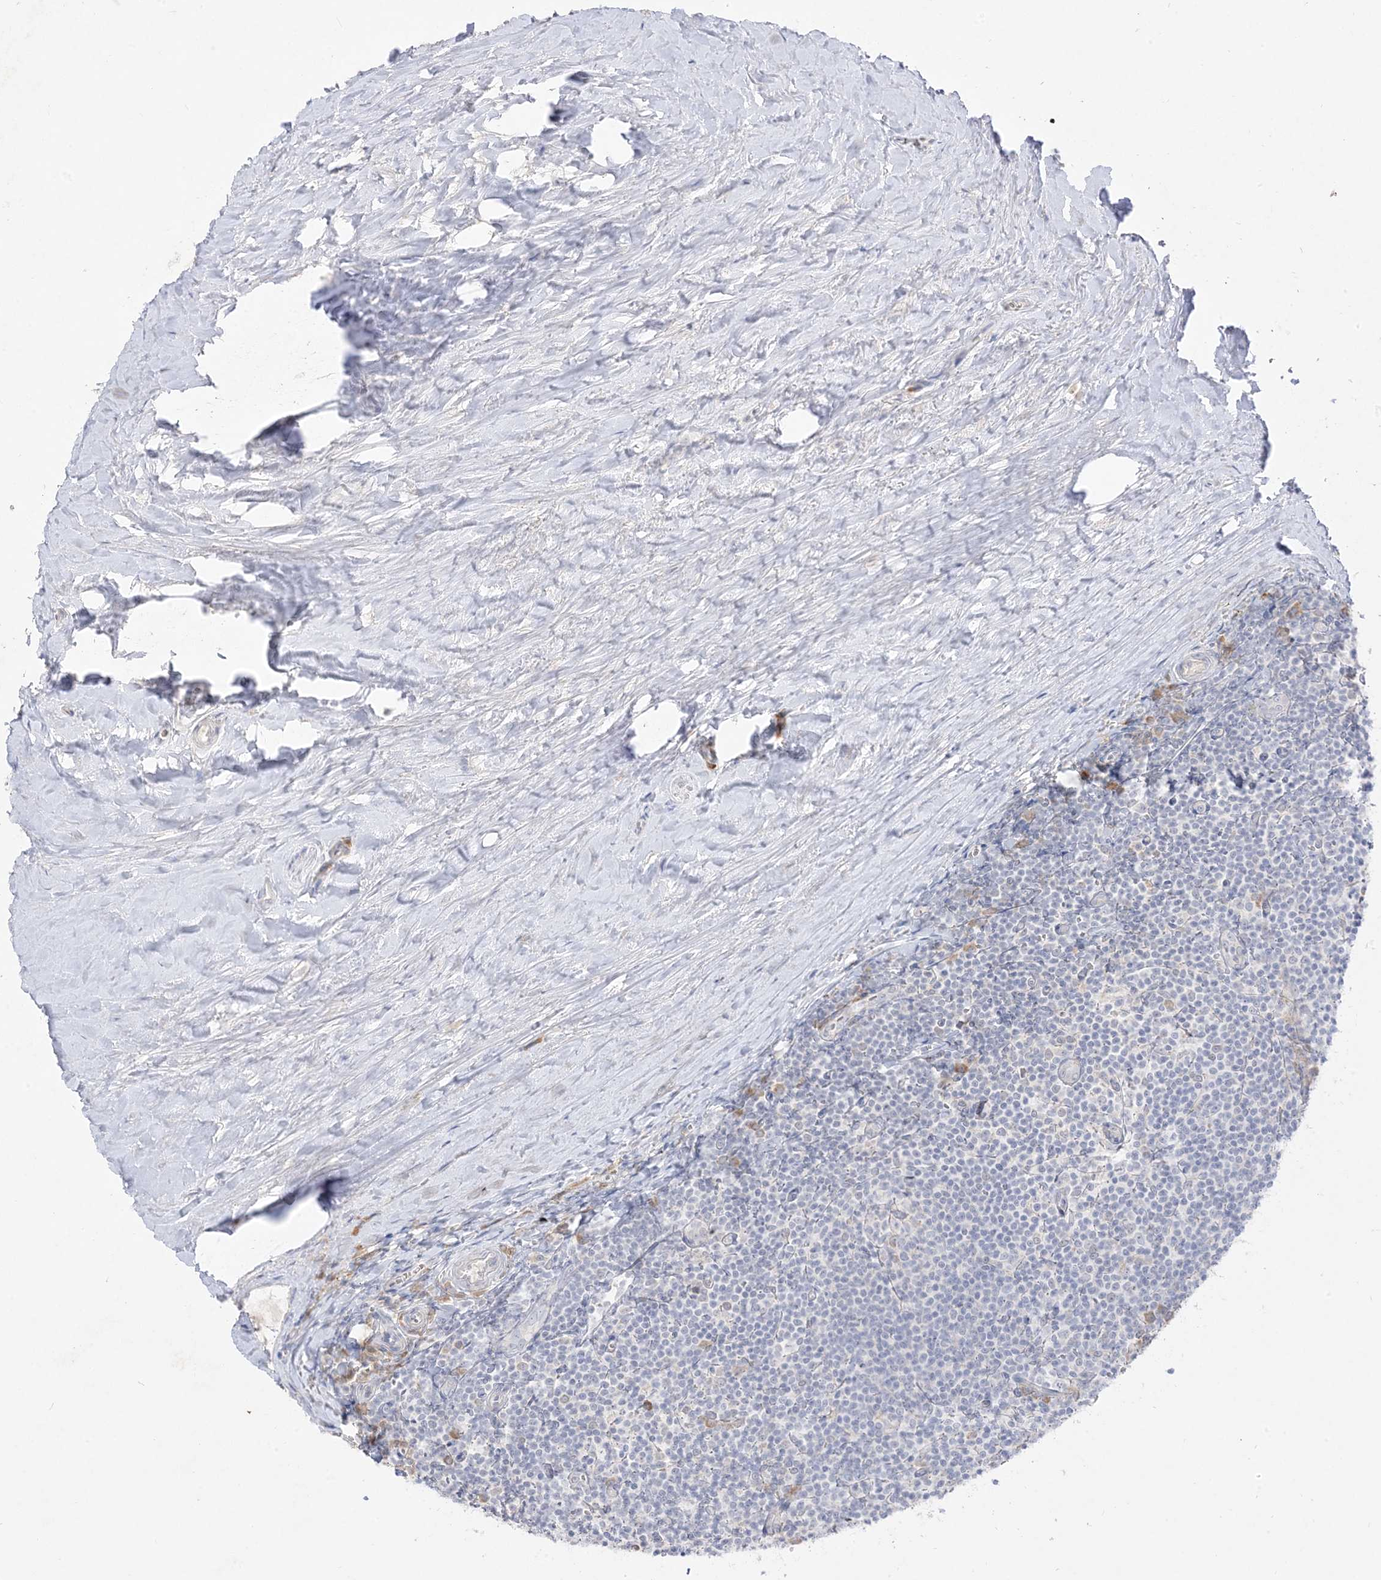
{"staining": {"intensity": "negative", "quantity": "none", "location": "none"}, "tissue": "tonsil", "cell_type": "Germinal center cells", "image_type": "normal", "snomed": [{"axis": "morphology", "description": "Normal tissue, NOS"}, {"axis": "topography", "description": "Tonsil"}], "caption": "Immunohistochemical staining of benign human tonsil demonstrates no significant positivity in germinal center cells.", "gene": "LOXL3", "patient": {"sex": "male", "age": 27}}